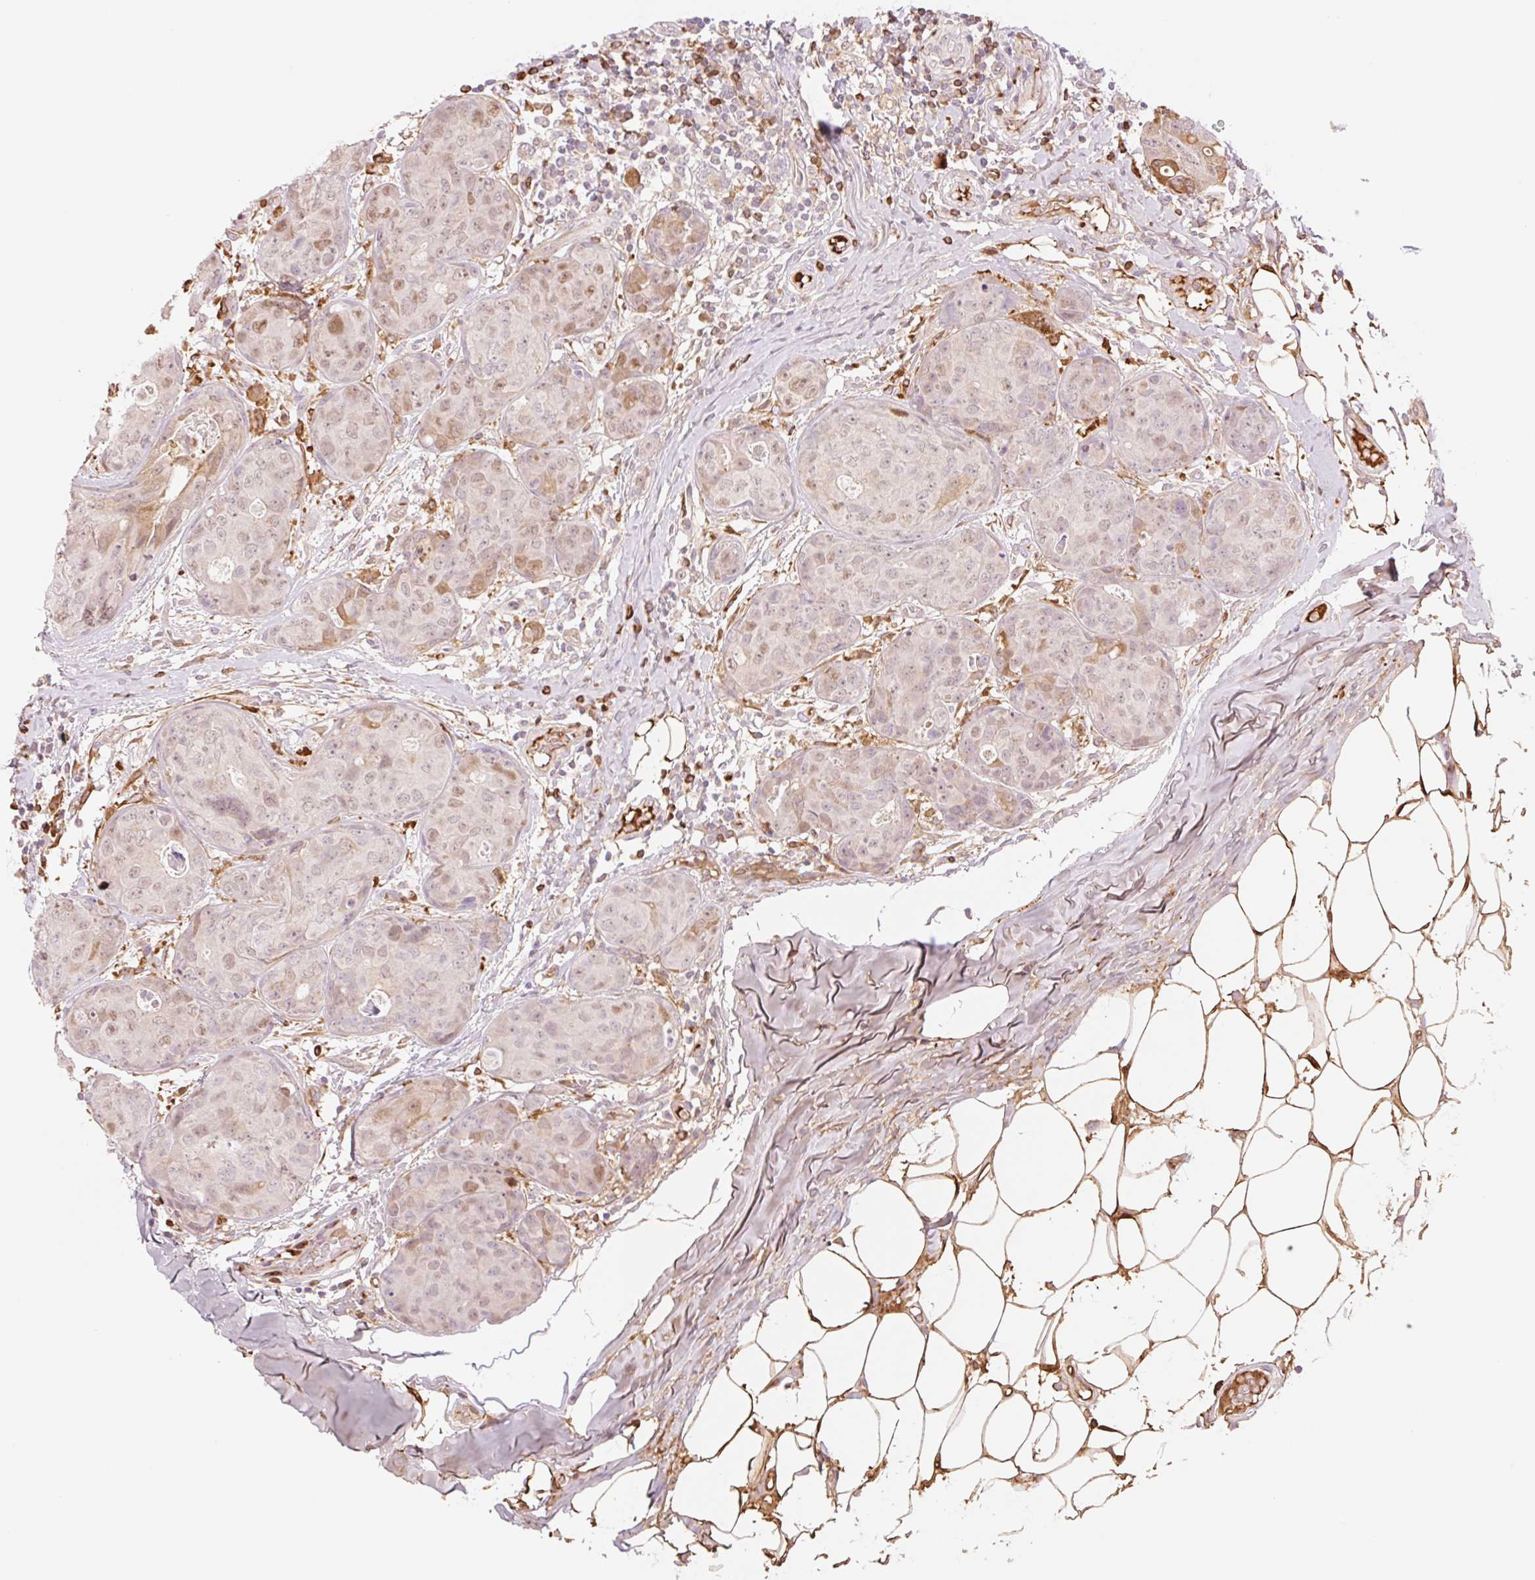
{"staining": {"intensity": "weak", "quantity": ">75%", "location": "nuclear"}, "tissue": "breast cancer", "cell_type": "Tumor cells", "image_type": "cancer", "snomed": [{"axis": "morphology", "description": "Duct carcinoma"}, {"axis": "topography", "description": "Breast"}], "caption": "A low amount of weak nuclear expression is seen in approximately >75% of tumor cells in breast cancer (infiltrating ductal carcinoma) tissue.", "gene": "HEBP1", "patient": {"sex": "female", "age": 43}}